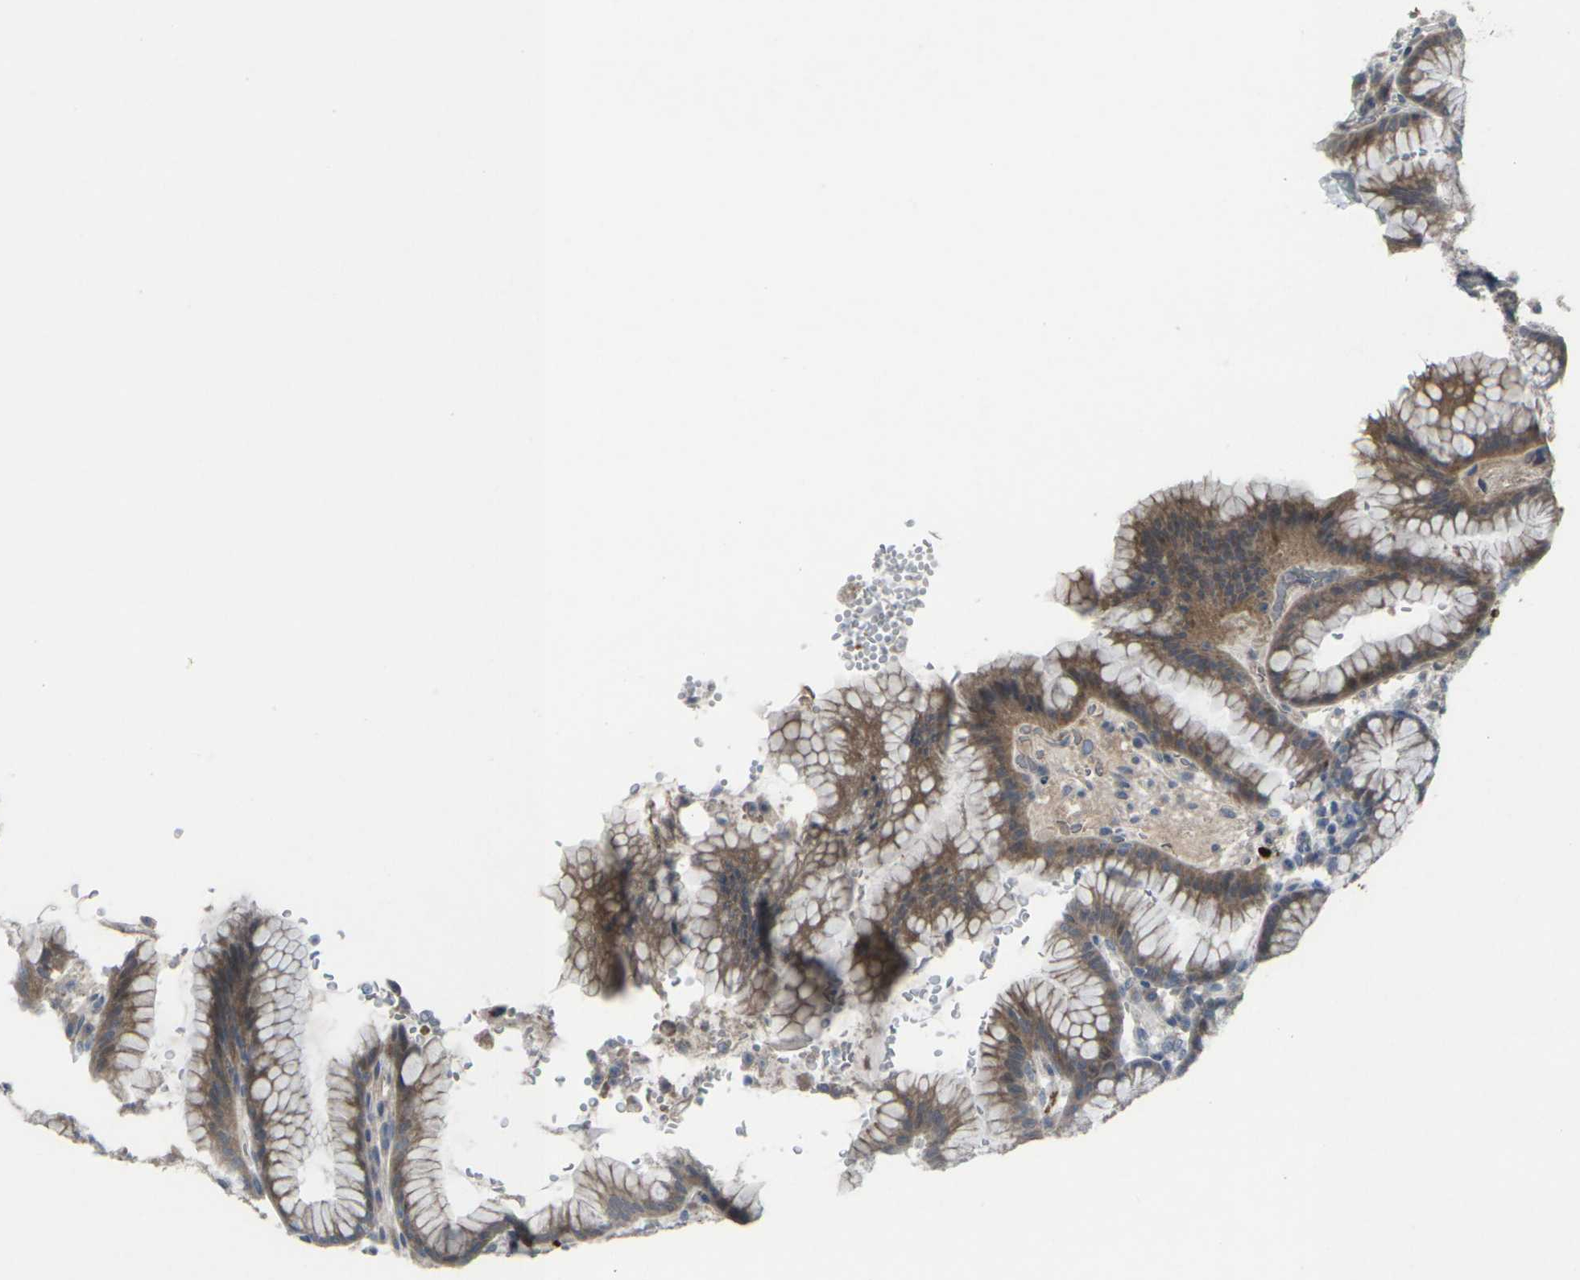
{"staining": {"intensity": "moderate", "quantity": ">75%", "location": "cytoplasmic/membranous"}, "tissue": "stomach", "cell_type": "Glandular cells", "image_type": "normal", "snomed": [{"axis": "morphology", "description": "Normal tissue, NOS"}, {"axis": "topography", "description": "Stomach, lower"}], "caption": "Immunohistochemistry (DAB) staining of normal human stomach reveals moderate cytoplasmic/membranous protein expression in about >75% of glandular cells. Ihc stains the protein in brown and the nuclei are stained blue.", "gene": "CCR10", "patient": {"sex": "male", "age": 52}}